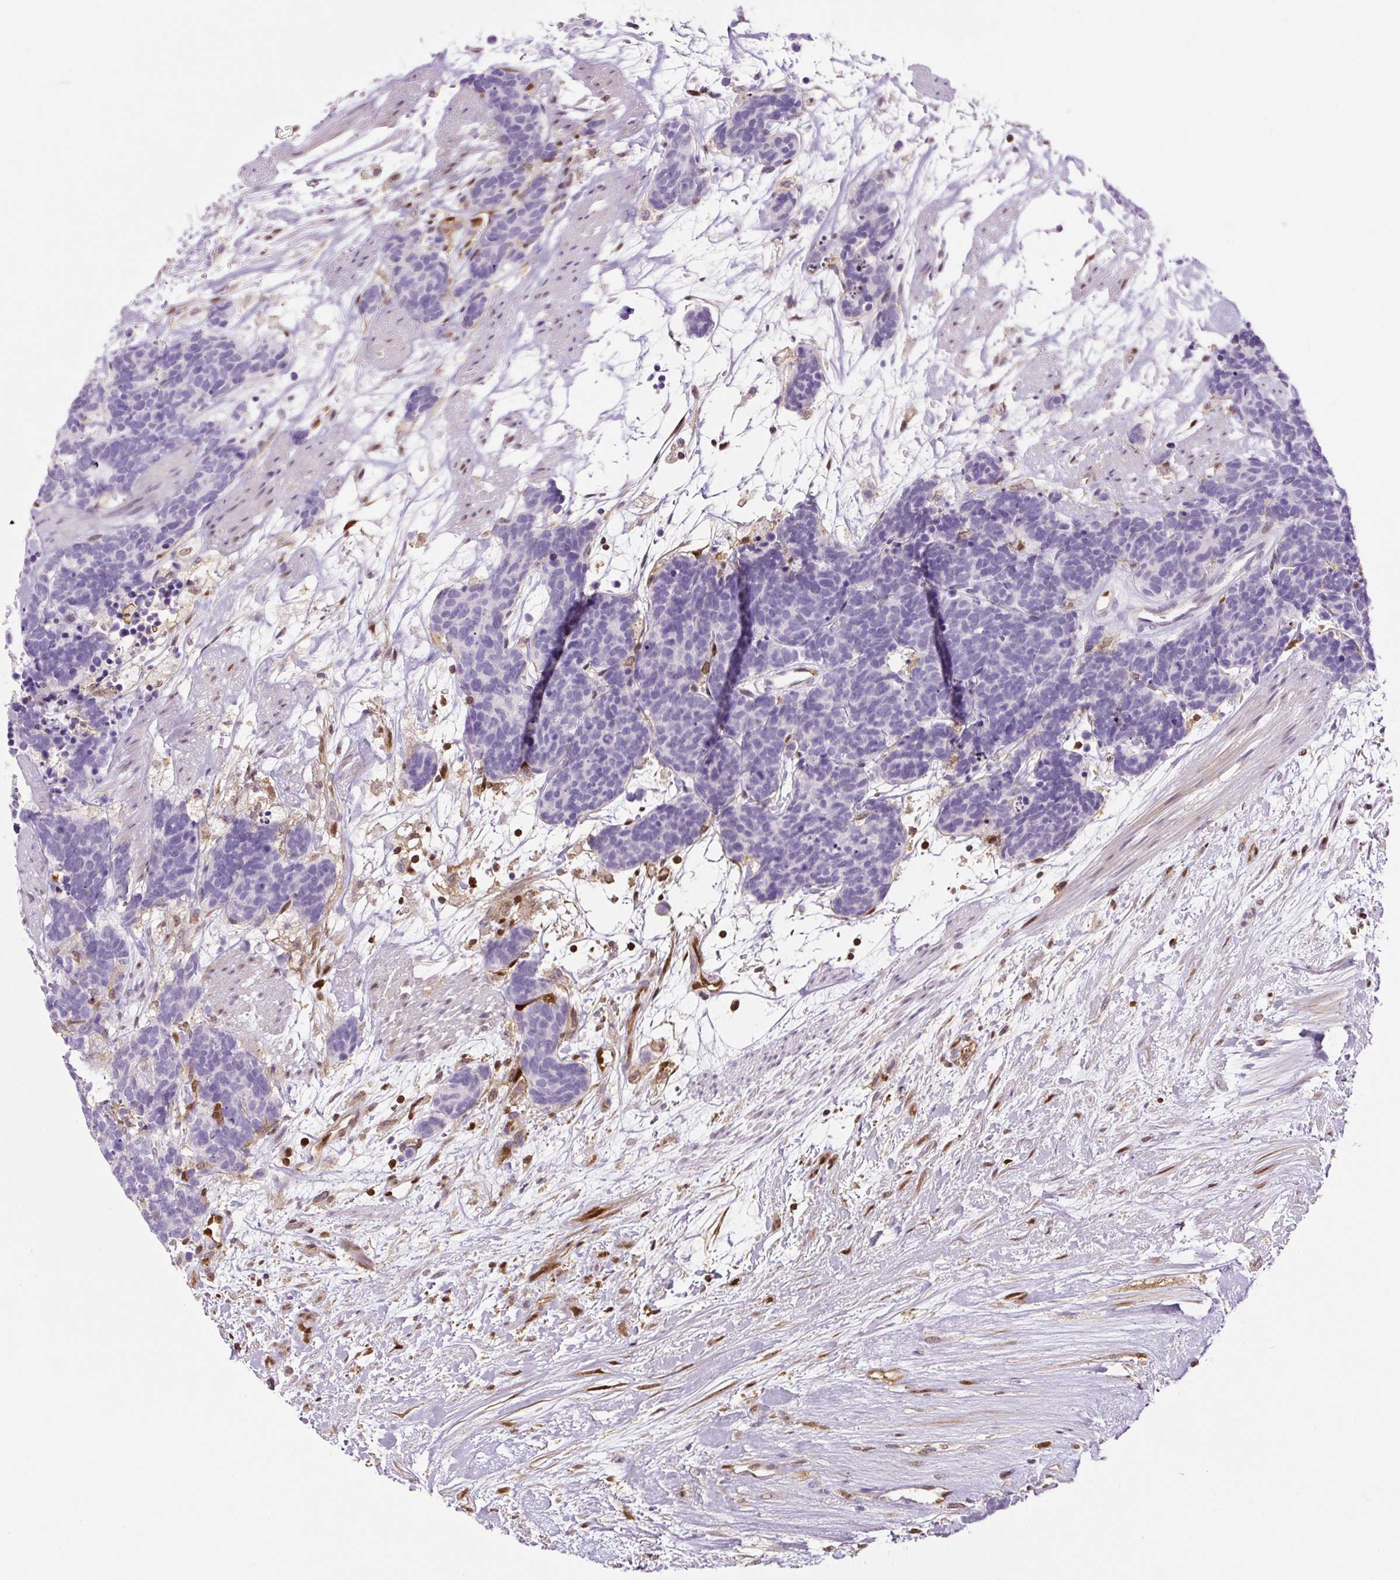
{"staining": {"intensity": "negative", "quantity": "none", "location": "none"}, "tissue": "carcinoid", "cell_type": "Tumor cells", "image_type": "cancer", "snomed": [{"axis": "morphology", "description": "Carcinoma, NOS"}, {"axis": "morphology", "description": "Carcinoid, malignant, NOS"}, {"axis": "topography", "description": "Prostate"}], "caption": "A micrograph of human carcinoma is negative for staining in tumor cells. (DAB immunohistochemistry (IHC) with hematoxylin counter stain).", "gene": "ANXA1", "patient": {"sex": "male", "age": 57}}